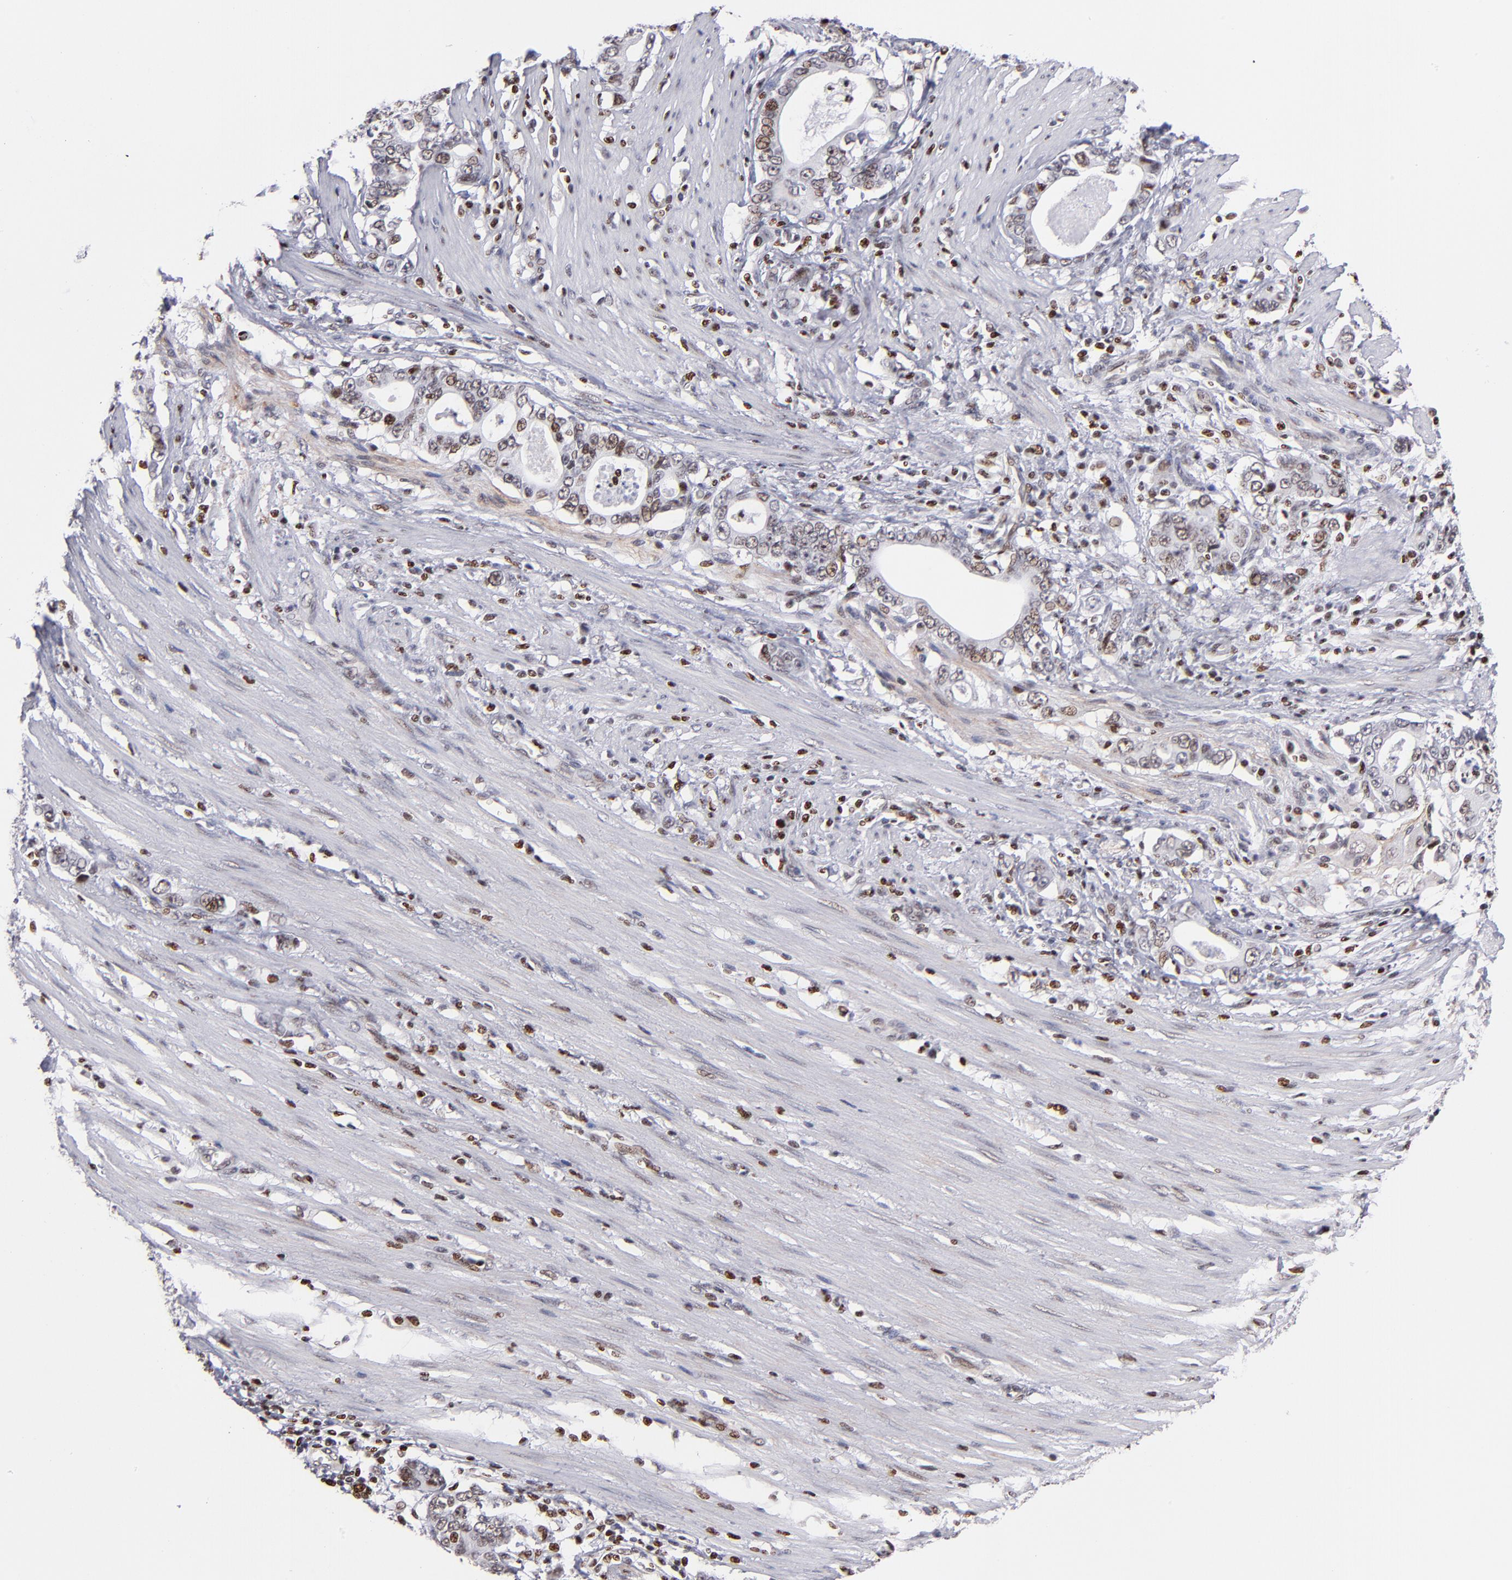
{"staining": {"intensity": "moderate", "quantity": "25%-75%", "location": "nuclear"}, "tissue": "stomach cancer", "cell_type": "Tumor cells", "image_type": "cancer", "snomed": [{"axis": "morphology", "description": "Adenocarcinoma, NOS"}, {"axis": "topography", "description": "Stomach, lower"}], "caption": "Protein analysis of stomach cancer tissue shows moderate nuclear expression in about 25%-75% of tumor cells. Nuclei are stained in blue.", "gene": "POLA1", "patient": {"sex": "female", "age": 72}}